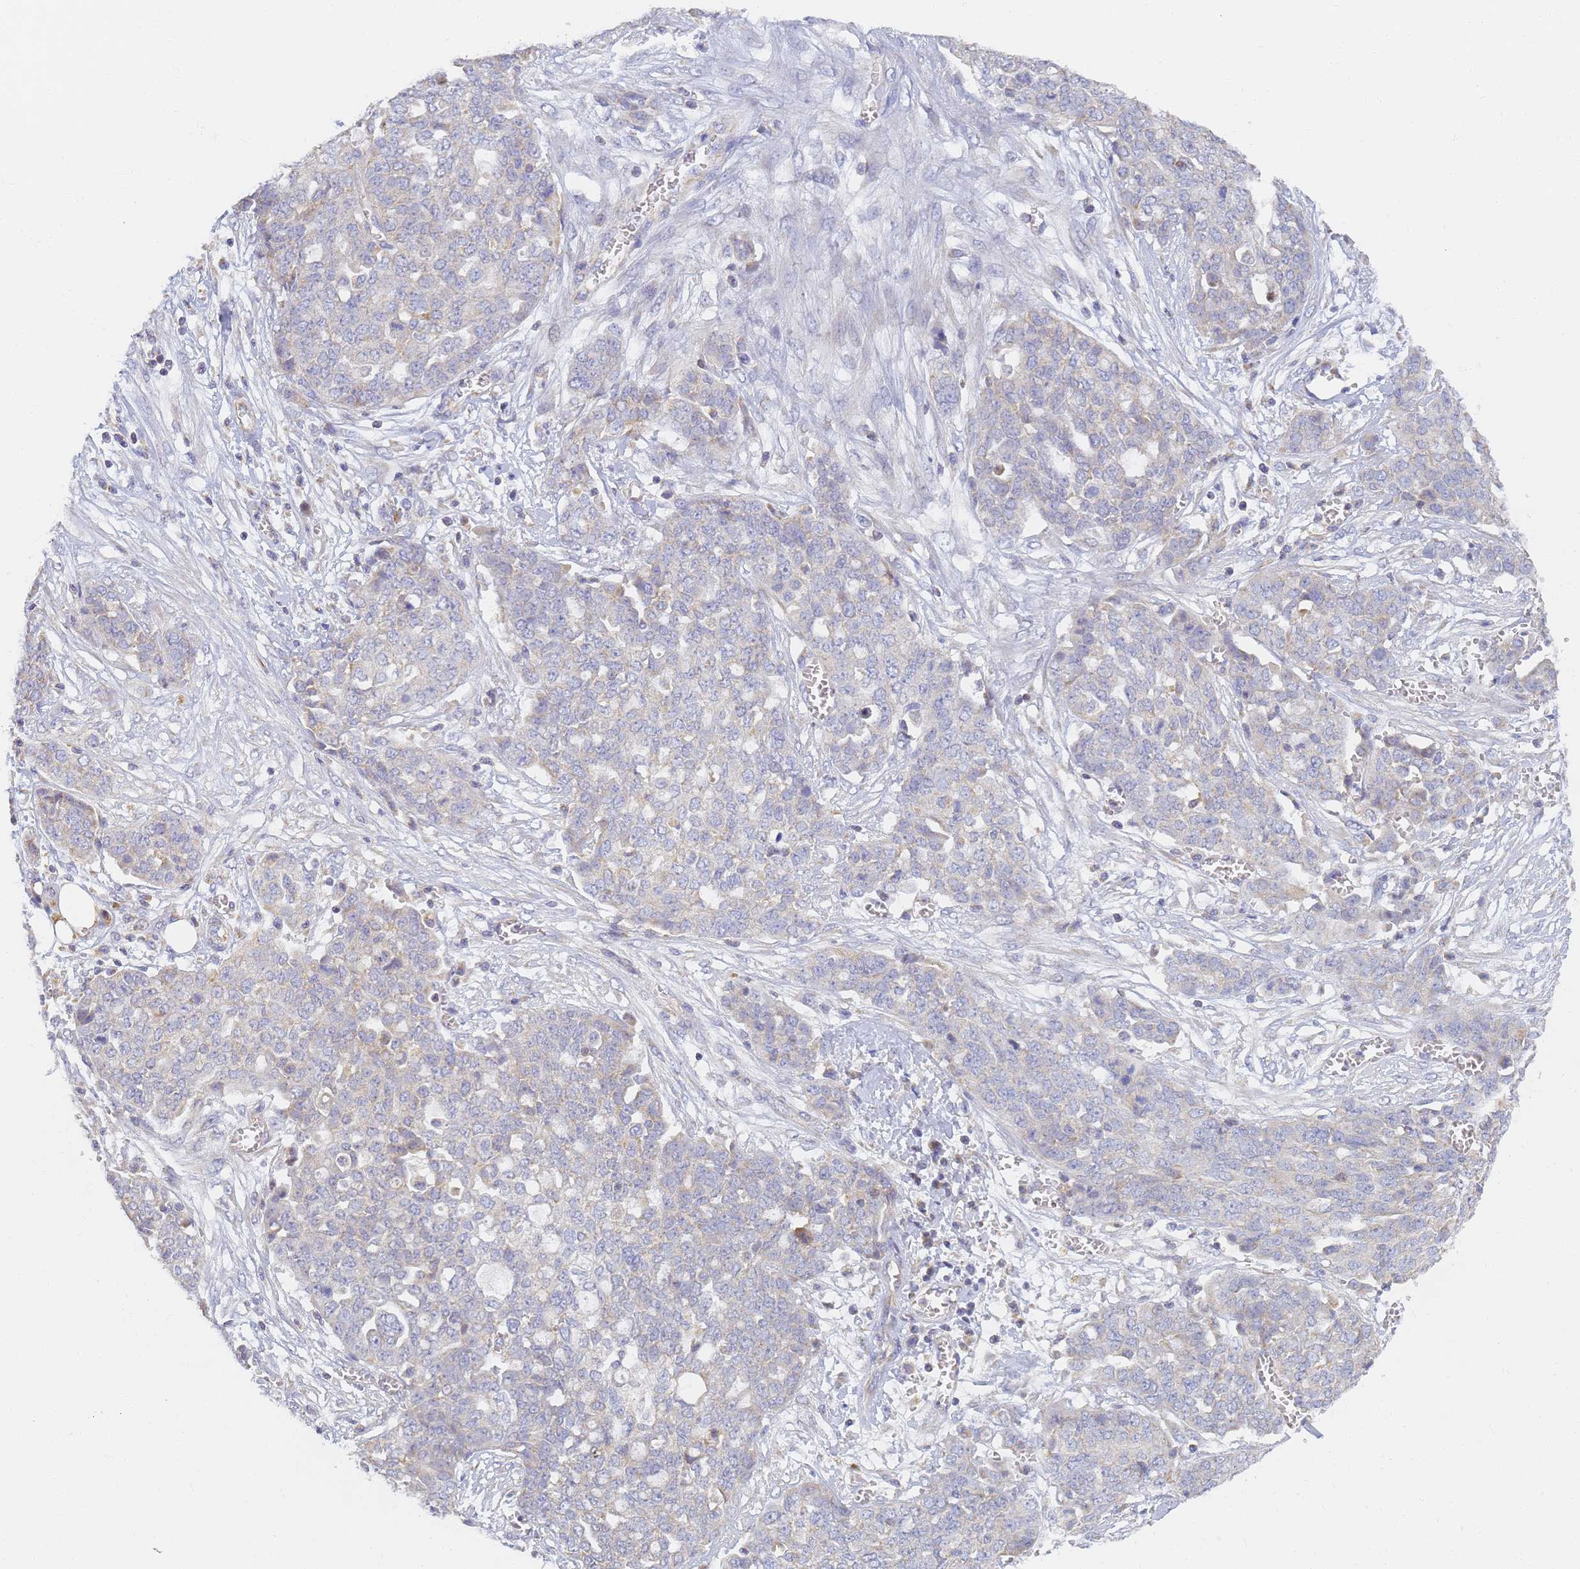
{"staining": {"intensity": "negative", "quantity": "none", "location": "none"}, "tissue": "ovarian cancer", "cell_type": "Tumor cells", "image_type": "cancer", "snomed": [{"axis": "morphology", "description": "Cystadenocarcinoma, serous, NOS"}, {"axis": "topography", "description": "Soft tissue"}, {"axis": "topography", "description": "Ovary"}], "caption": "This is an immunohistochemistry photomicrograph of human ovarian cancer. There is no positivity in tumor cells.", "gene": "UTP23", "patient": {"sex": "female", "age": 57}}